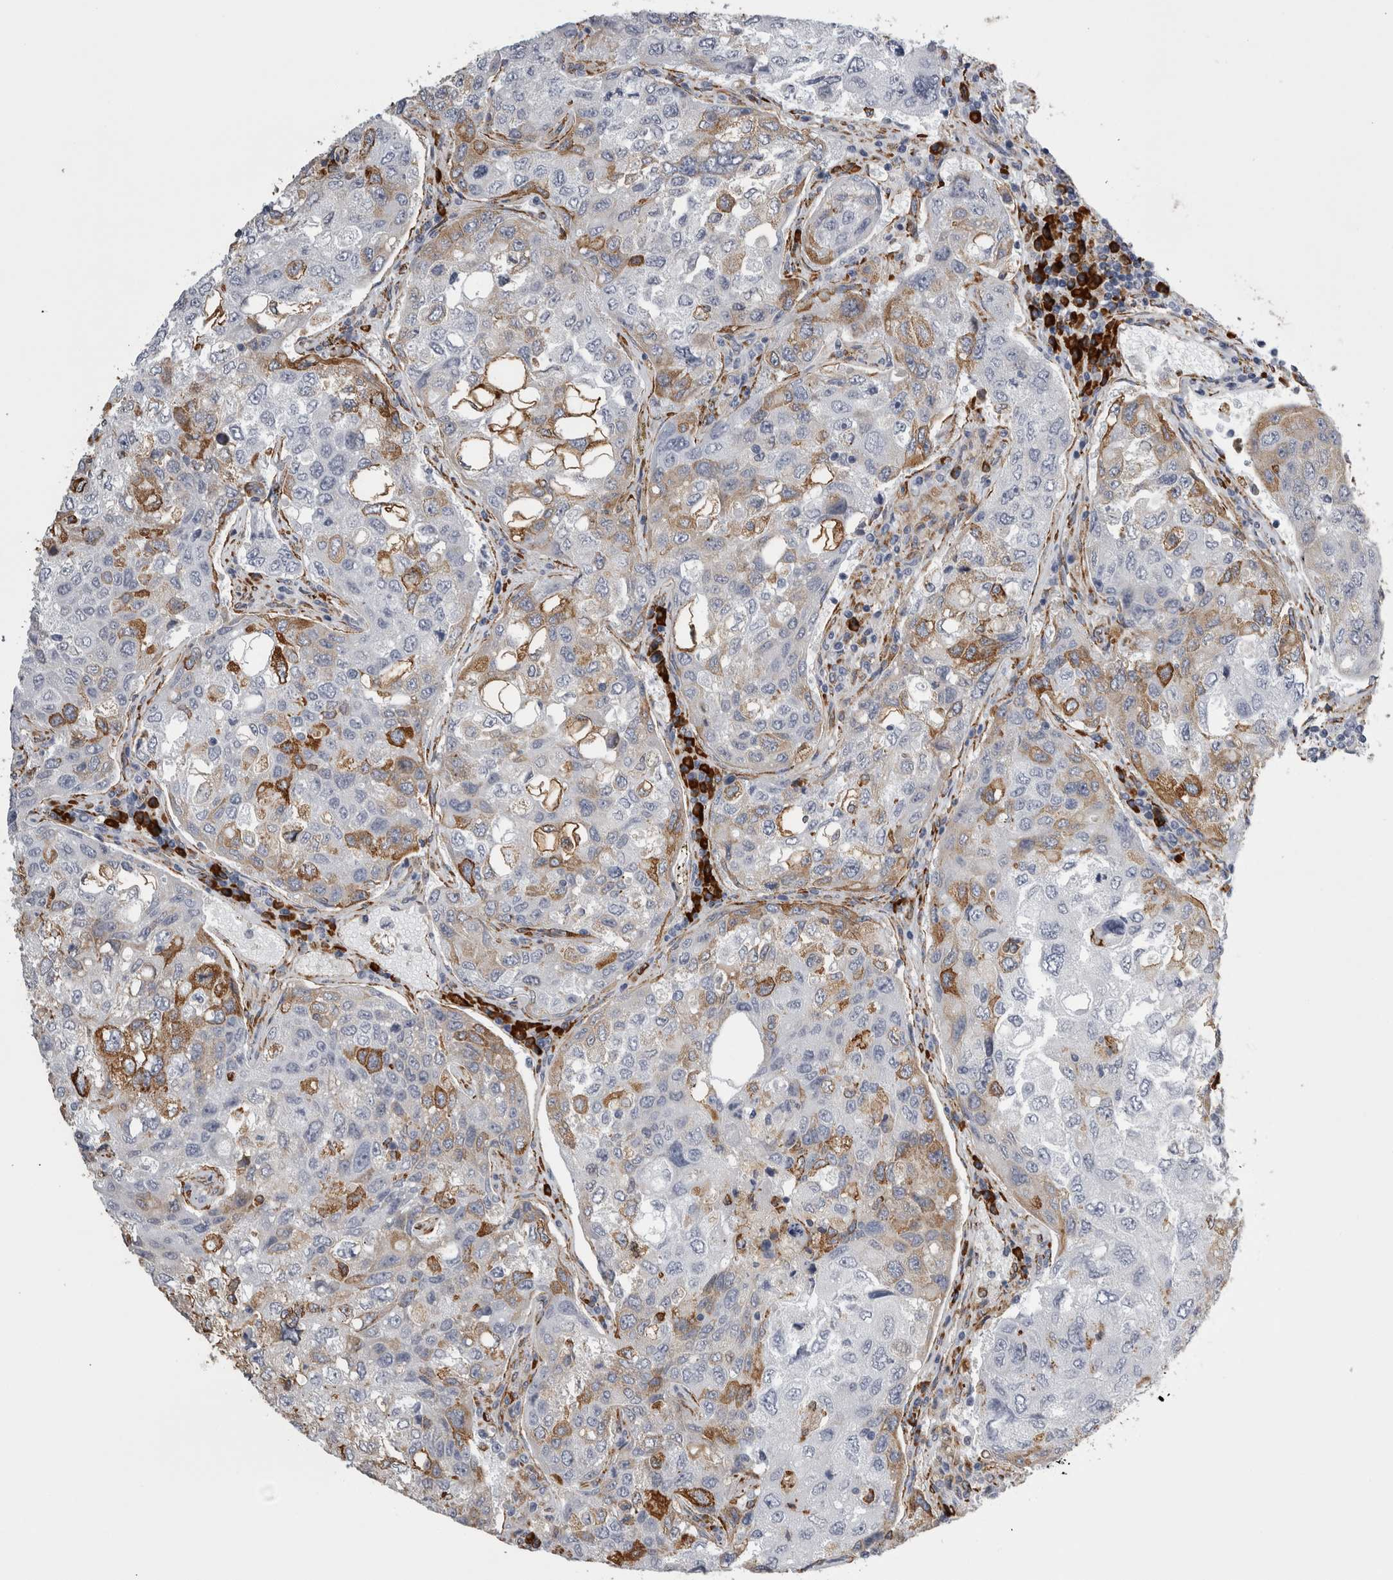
{"staining": {"intensity": "moderate", "quantity": "<25%", "location": "cytoplasmic/membranous"}, "tissue": "urothelial cancer", "cell_type": "Tumor cells", "image_type": "cancer", "snomed": [{"axis": "morphology", "description": "Urothelial carcinoma, High grade"}, {"axis": "topography", "description": "Lymph node"}, {"axis": "topography", "description": "Urinary bladder"}], "caption": "IHC photomicrograph of urothelial cancer stained for a protein (brown), which displays low levels of moderate cytoplasmic/membranous positivity in approximately <25% of tumor cells.", "gene": "FHIP2B", "patient": {"sex": "male", "age": 51}}